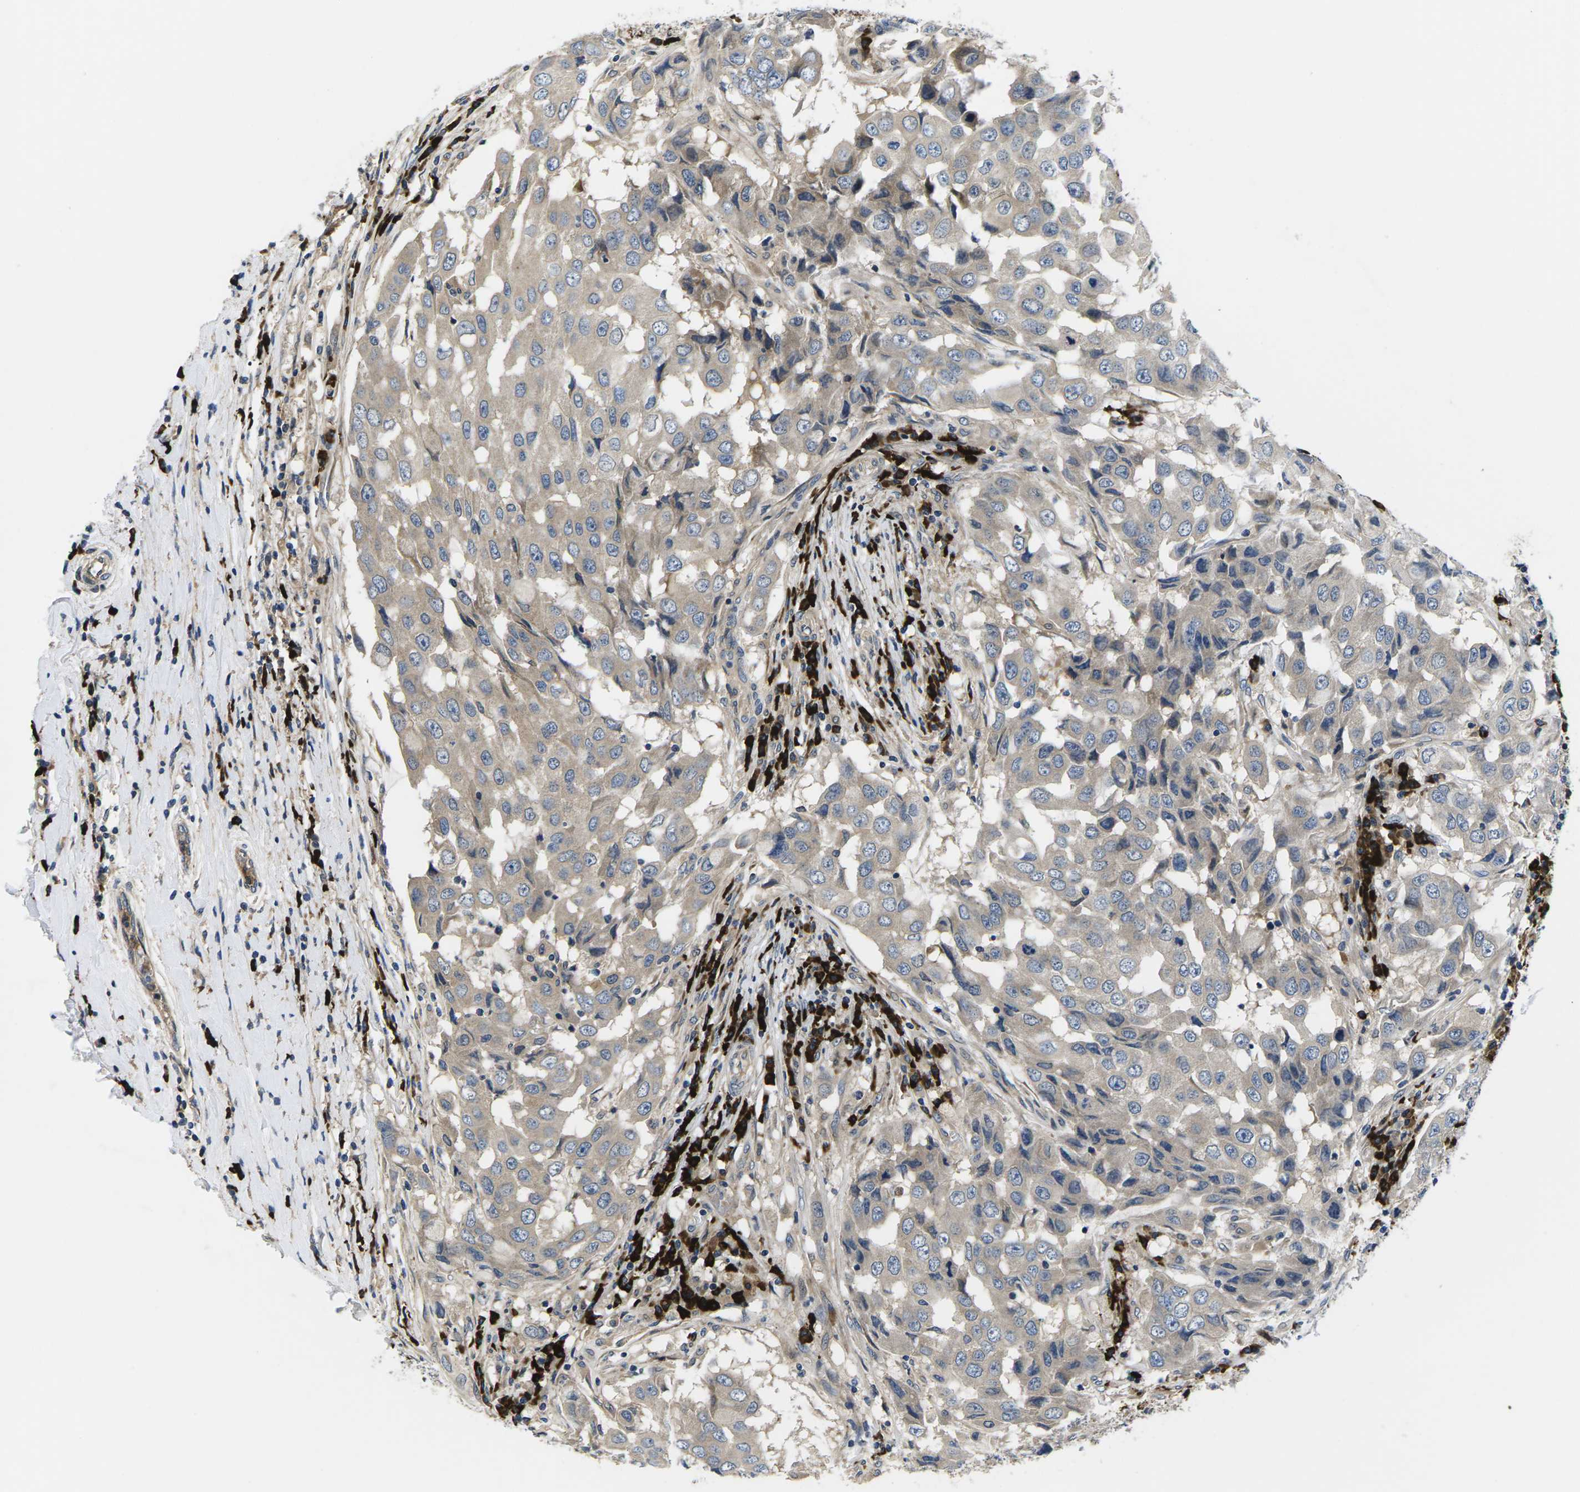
{"staining": {"intensity": "weak", "quantity": "<25%", "location": "cytoplasmic/membranous"}, "tissue": "breast cancer", "cell_type": "Tumor cells", "image_type": "cancer", "snomed": [{"axis": "morphology", "description": "Duct carcinoma"}, {"axis": "topography", "description": "Breast"}], "caption": "There is no significant positivity in tumor cells of breast cancer (invasive ductal carcinoma). (DAB IHC visualized using brightfield microscopy, high magnification).", "gene": "PLCE1", "patient": {"sex": "female", "age": 27}}